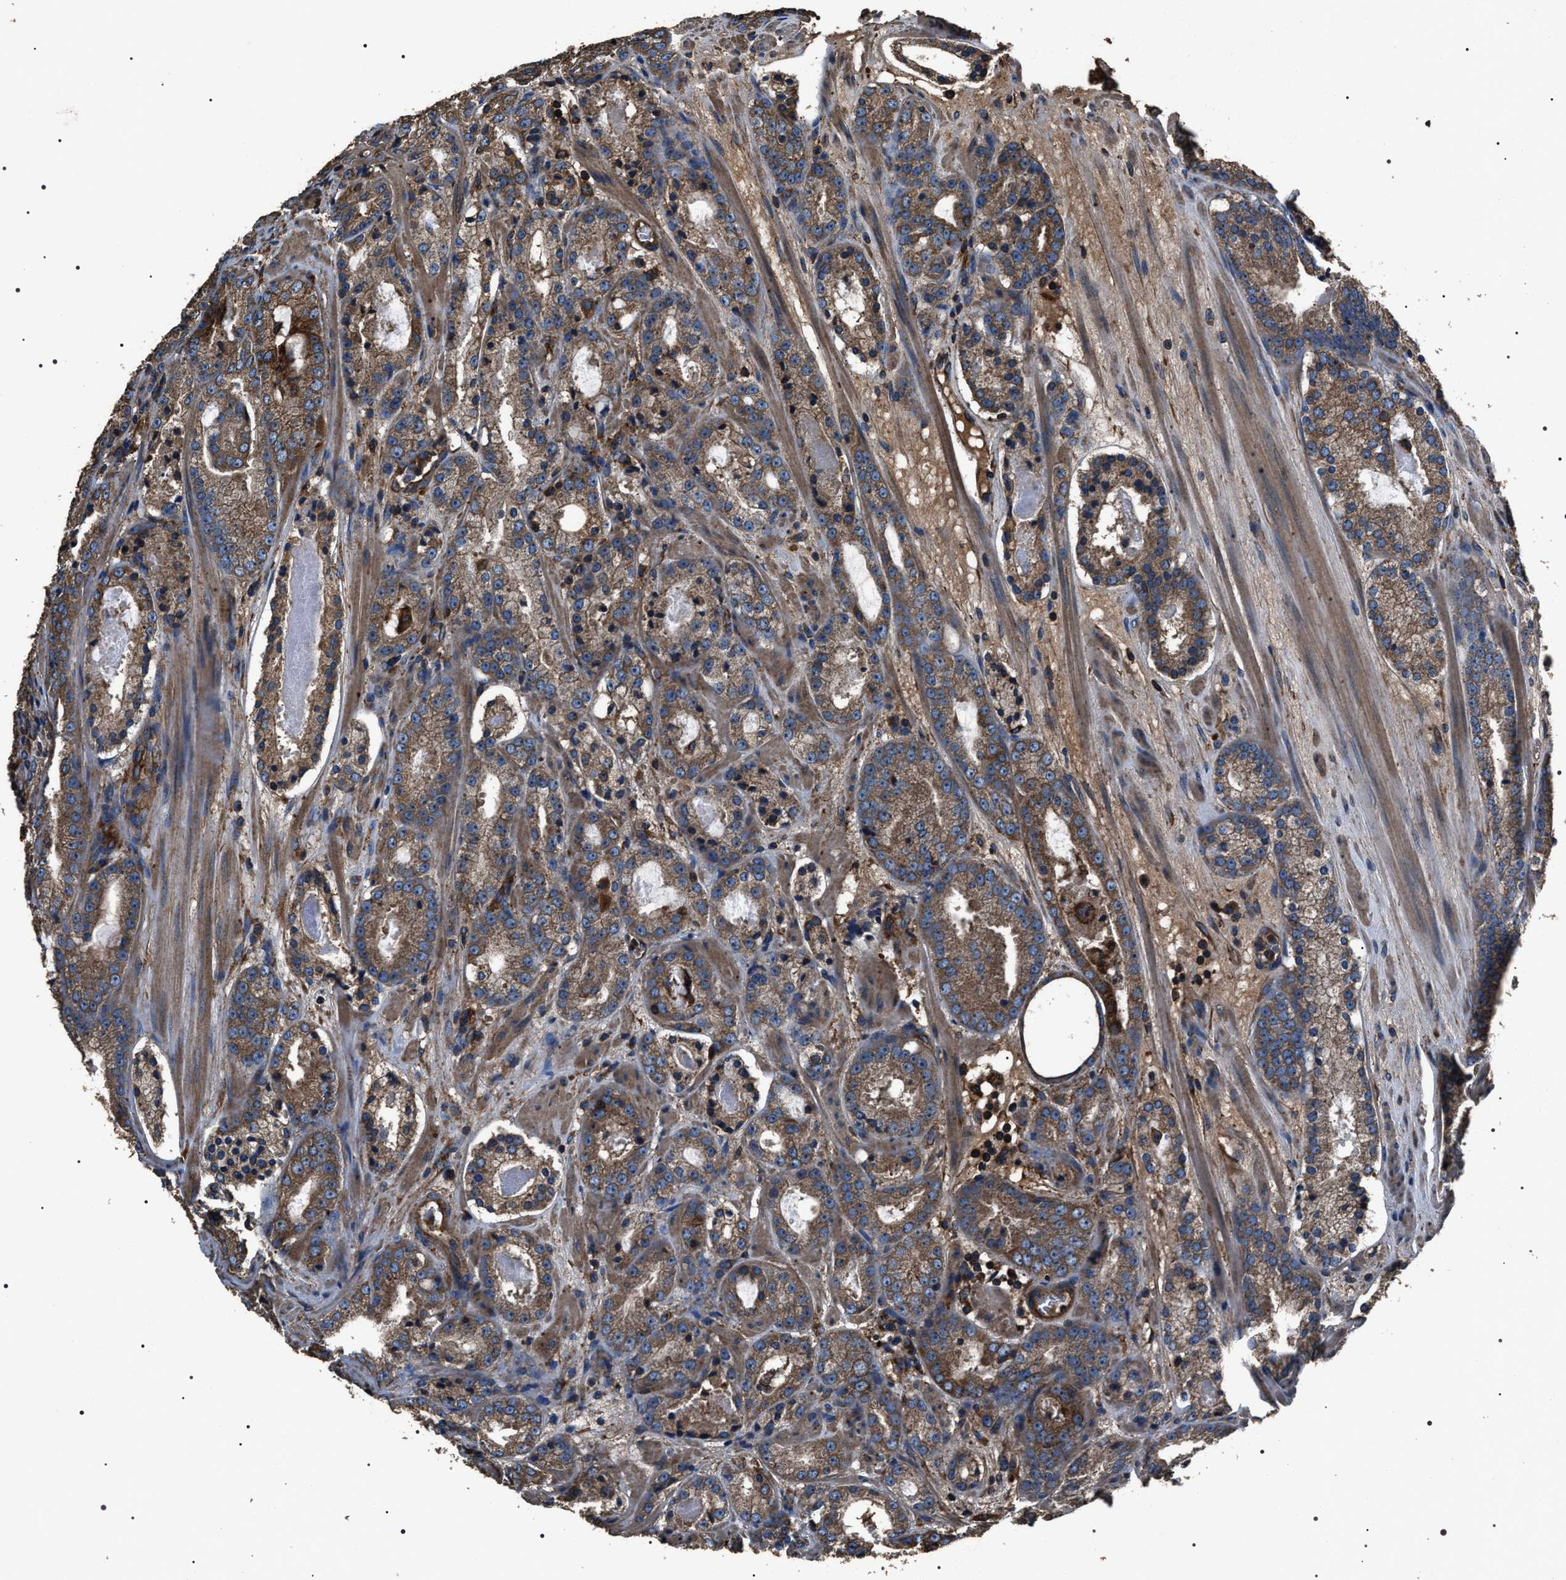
{"staining": {"intensity": "moderate", "quantity": ">75%", "location": "cytoplasmic/membranous"}, "tissue": "prostate cancer", "cell_type": "Tumor cells", "image_type": "cancer", "snomed": [{"axis": "morphology", "description": "Adenocarcinoma, Low grade"}, {"axis": "topography", "description": "Prostate"}], "caption": "This micrograph displays IHC staining of prostate cancer, with medium moderate cytoplasmic/membranous expression in approximately >75% of tumor cells.", "gene": "HSCB", "patient": {"sex": "male", "age": 69}}